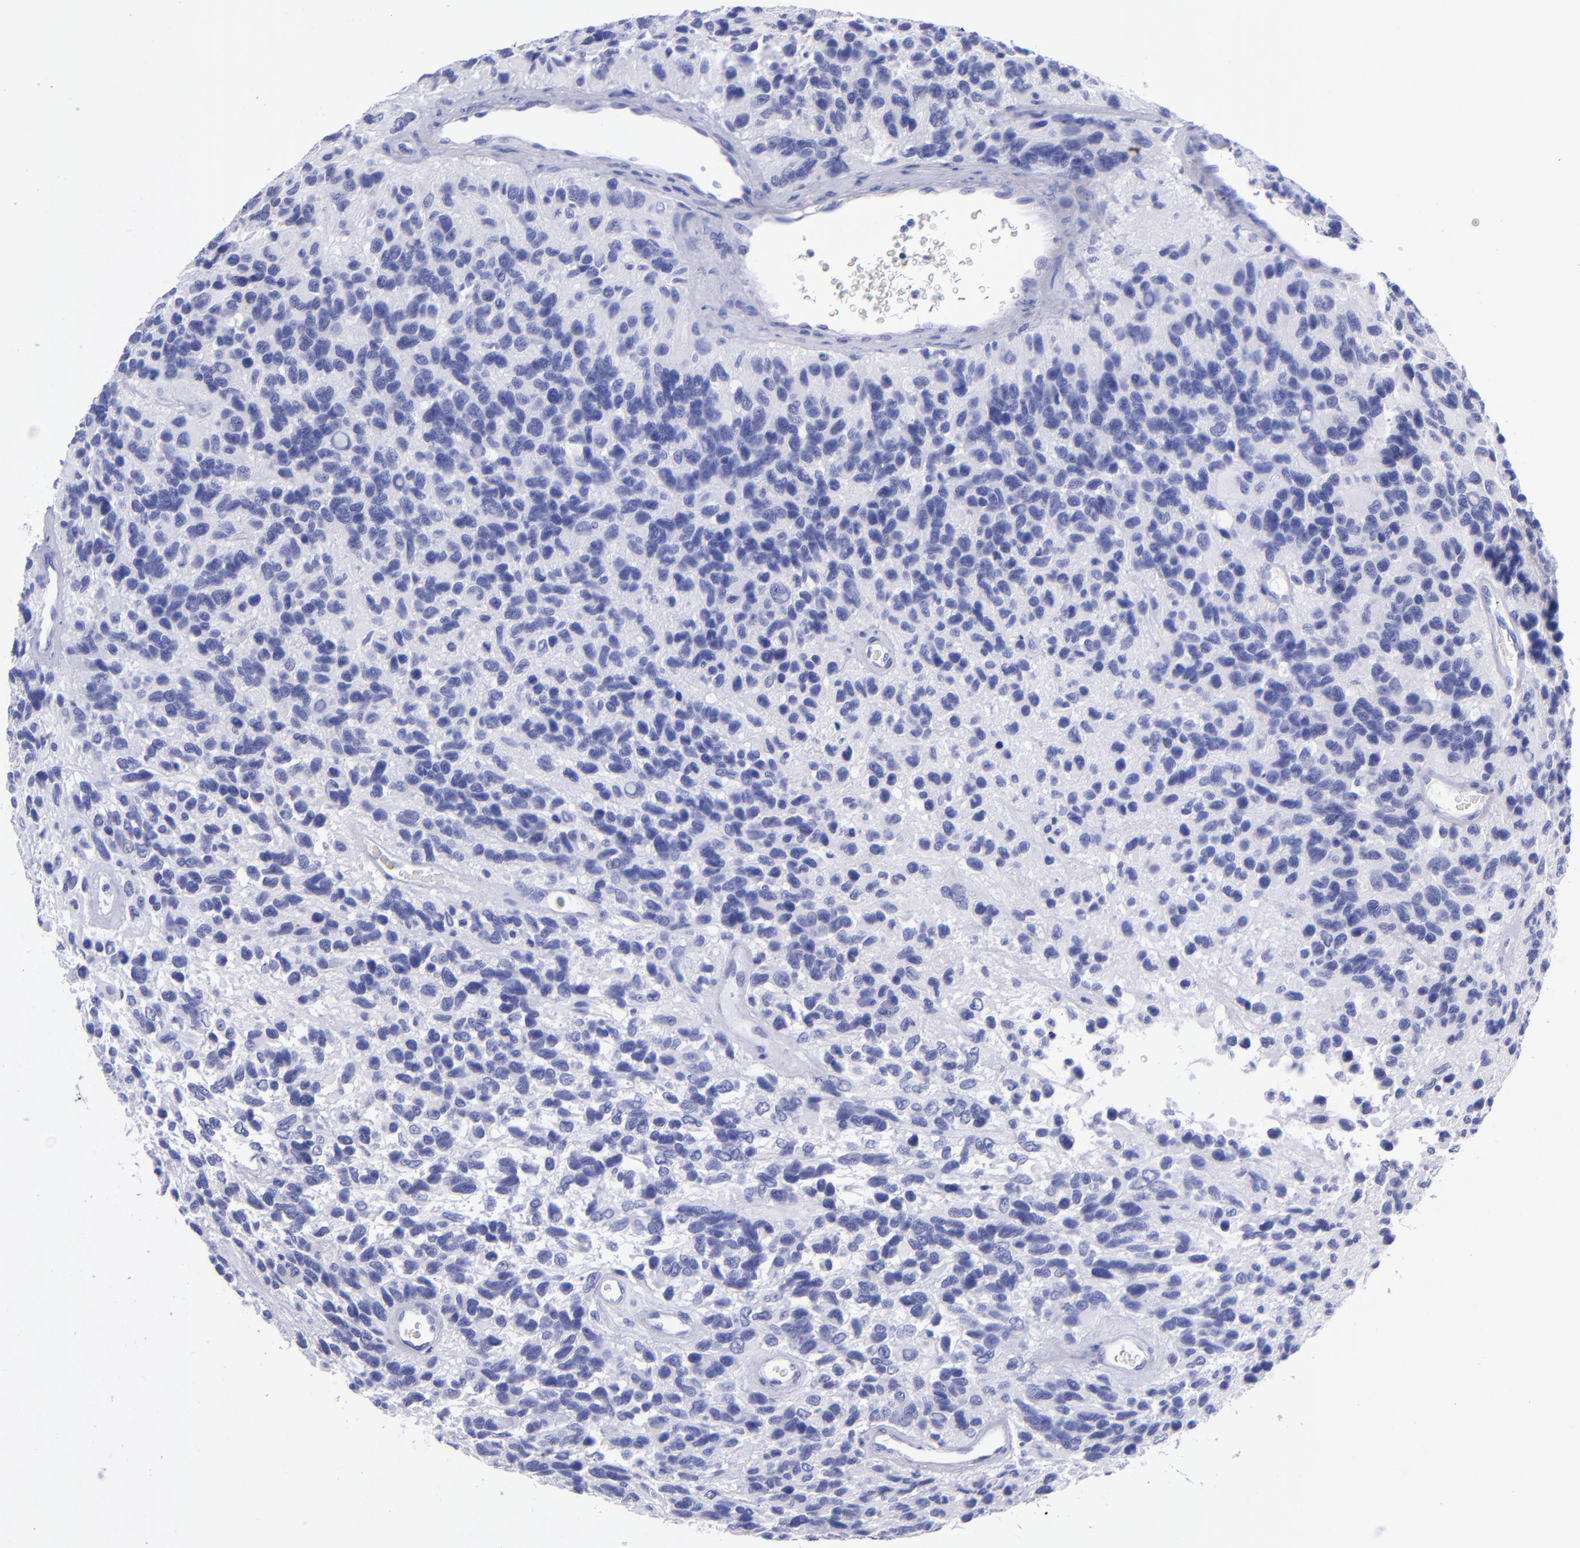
{"staining": {"intensity": "negative", "quantity": "none", "location": "none"}, "tissue": "glioma", "cell_type": "Tumor cells", "image_type": "cancer", "snomed": [{"axis": "morphology", "description": "Glioma, malignant, High grade"}, {"axis": "topography", "description": "Brain"}], "caption": "An image of human malignant high-grade glioma is negative for staining in tumor cells. (Brightfield microscopy of DAB IHC at high magnification).", "gene": "CD6", "patient": {"sex": "male", "age": 77}}